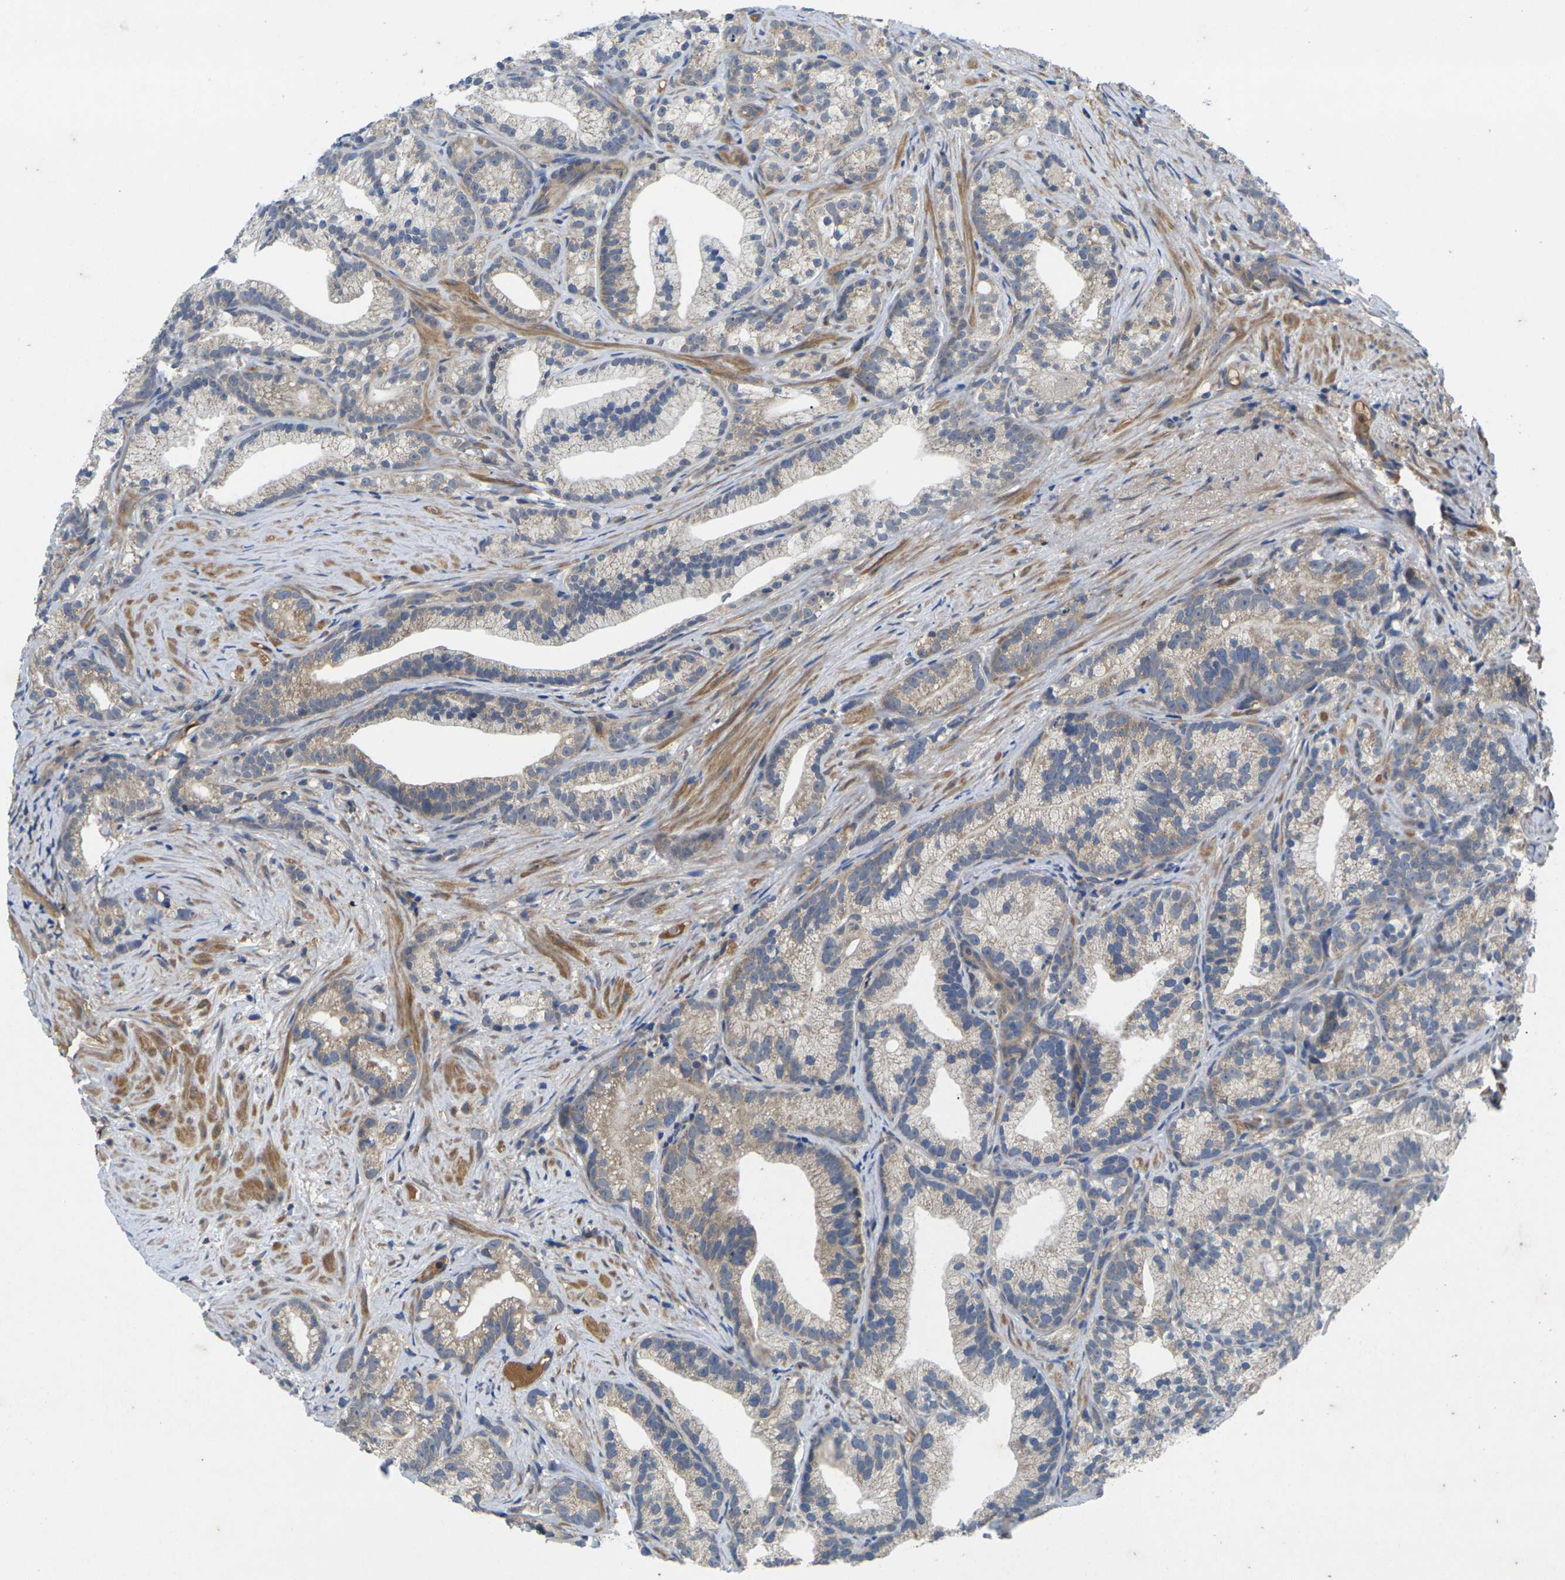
{"staining": {"intensity": "weak", "quantity": ">75%", "location": "cytoplasmic/membranous"}, "tissue": "prostate cancer", "cell_type": "Tumor cells", "image_type": "cancer", "snomed": [{"axis": "morphology", "description": "Adenocarcinoma, Low grade"}, {"axis": "topography", "description": "Prostate"}], "caption": "A high-resolution photomicrograph shows IHC staining of prostate adenocarcinoma (low-grade), which exhibits weak cytoplasmic/membranous positivity in about >75% of tumor cells.", "gene": "KIF1B", "patient": {"sex": "male", "age": 89}}